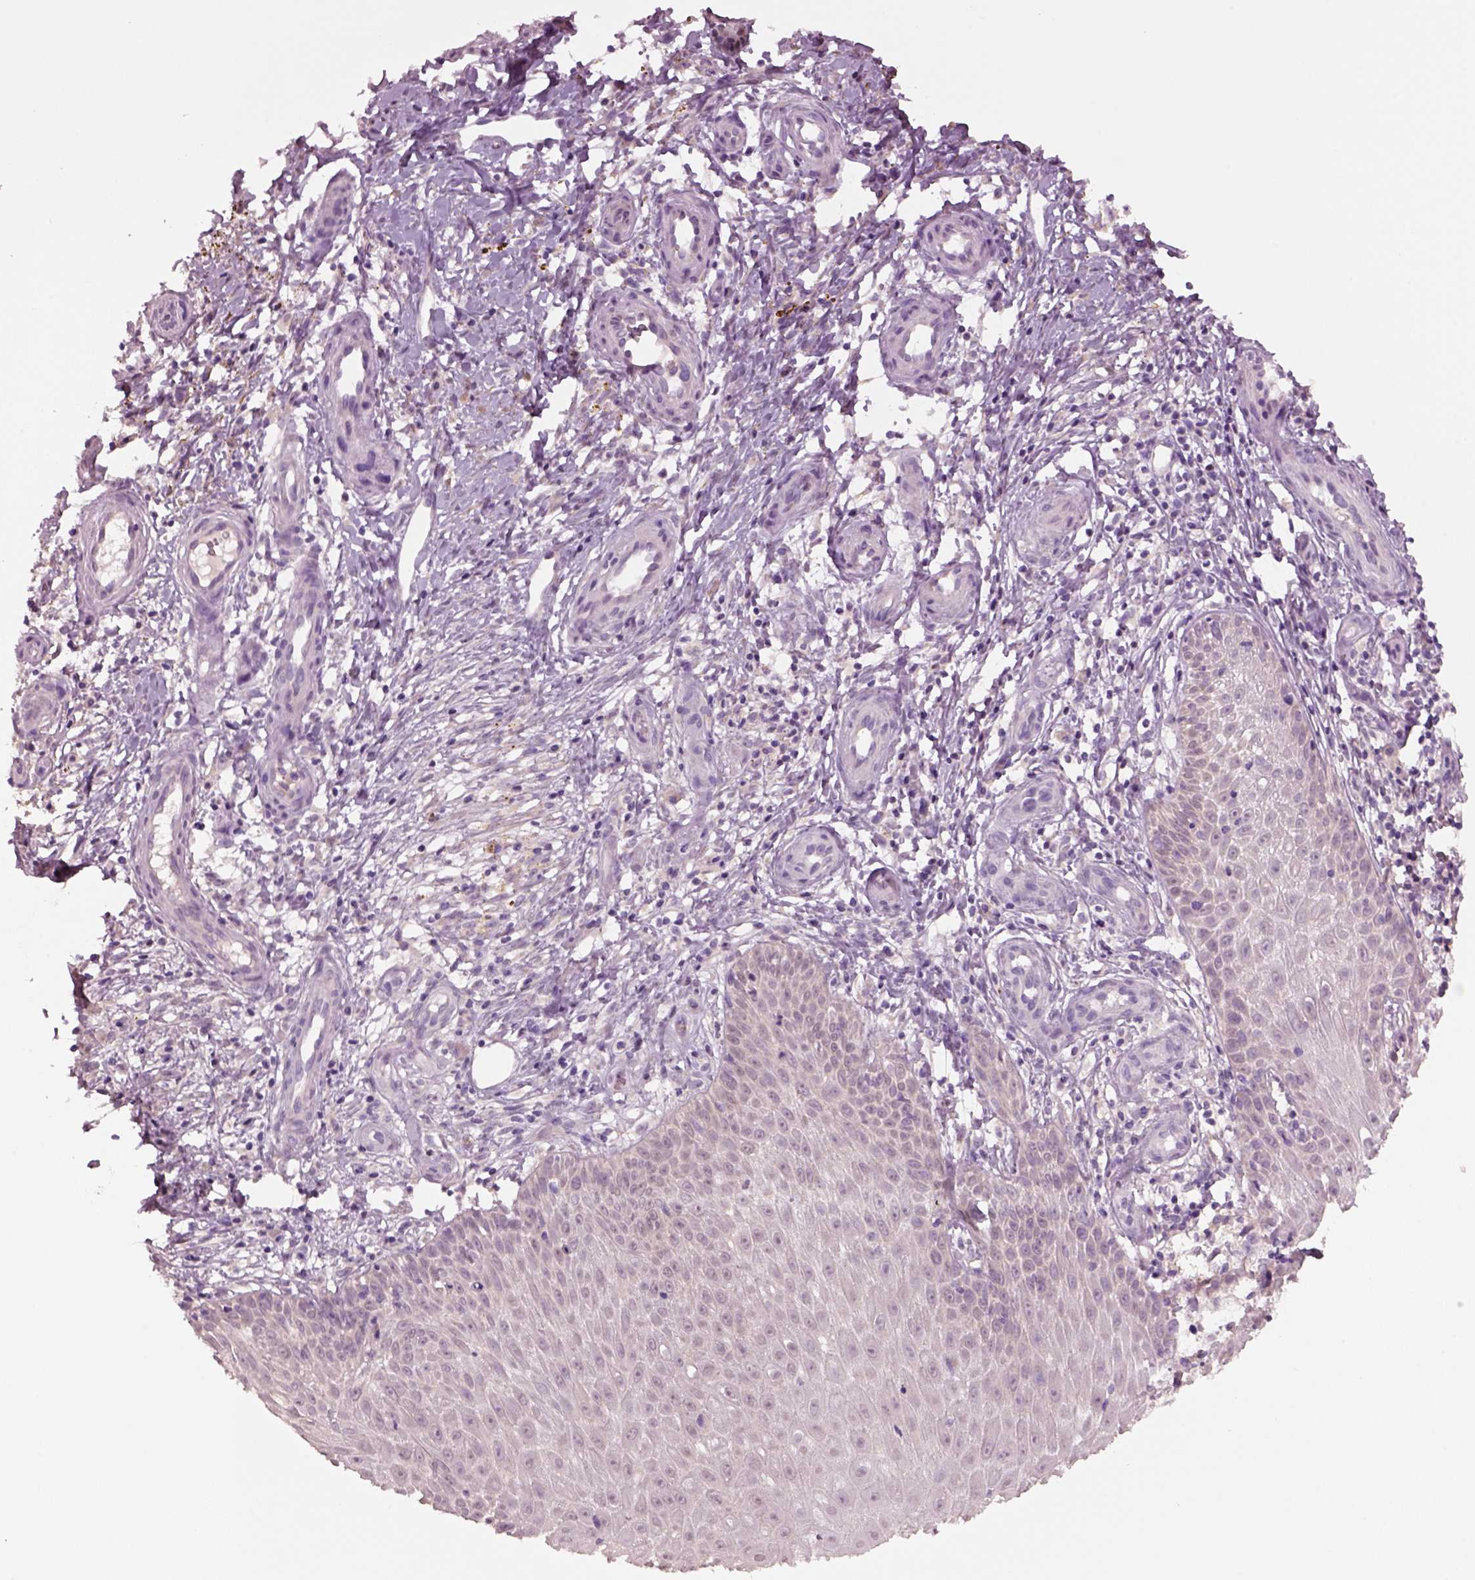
{"staining": {"intensity": "negative", "quantity": "none", "location": "none"}, "tissue": "melanoma", "cell_type": "Tumor cells", "image_type": "cancer", "snomed": [{"axis": "morphology", "description": "Malignant melanoma, NOS"}, {"axis": "topography", "description": "Skin"}], "caption": "Immunohistochemical staining of melanoma exhibits no significant staining in tumor cells. (Brightfield microscopy of DAB (3,3'-diaminobenzidine) IHC at high magnification).", "gene": "CLPSL1", "patient": {"sex": "female", "age": 53}}